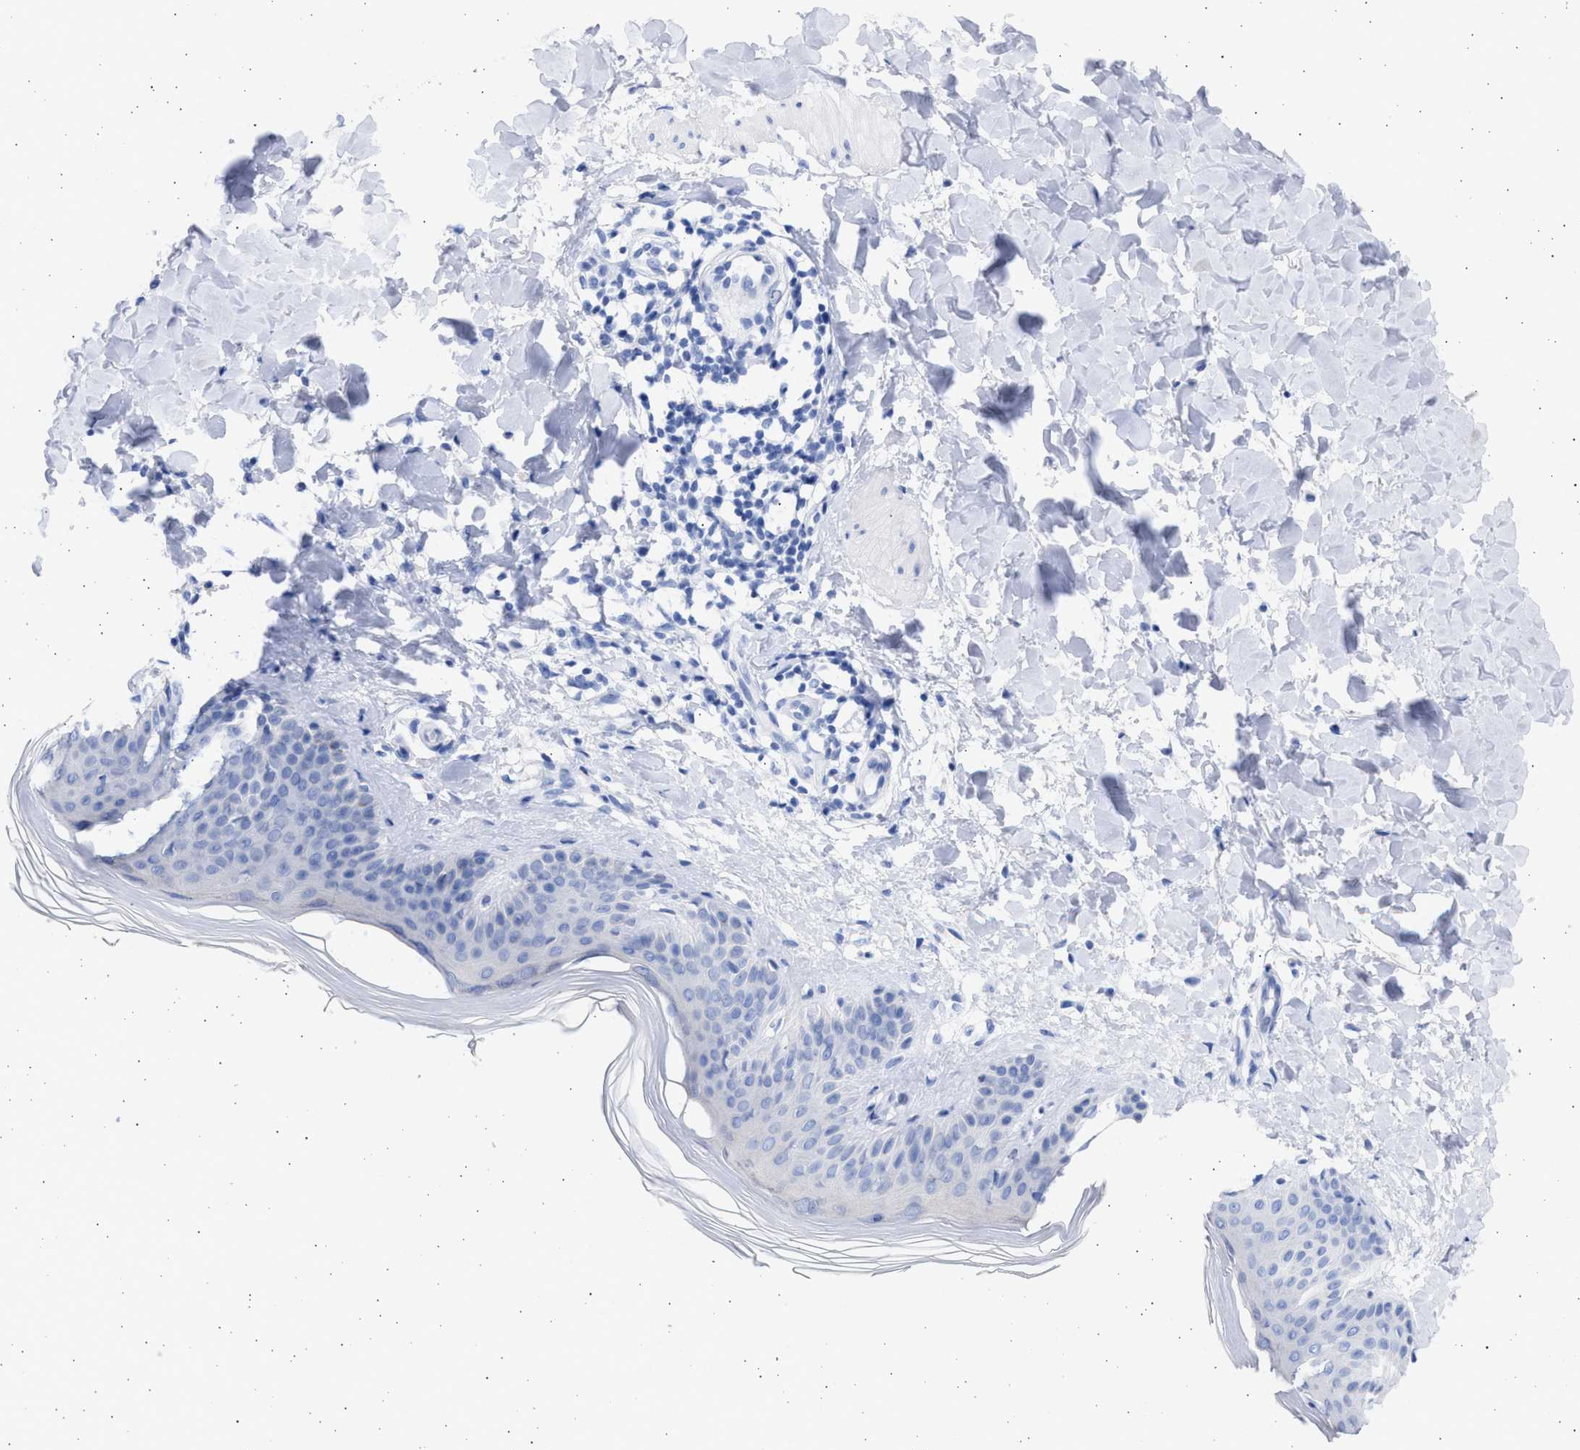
{"staining": {"intensity": "negative", "quantity": "none", "location": "none"}, "tissue": "skin", "cell_type": "Fibroblasts", "image_type": "normal", "snomed": [{"axis": "morphology", "description": "Normal tissue, NOS"}, {"axis": "morphology", "description": "Malignant melanoma, Metastatic site"}, {"axis": "topography", "description": "Skin"}], "caption": "Immunohistochemistry micrograph of normal skin: human skin stained with DAB (3,3'-diaminobenzidine) demonstrates no significant protein expression in fibroblasts. Brightfield microscopy of IHC stained with DAB (brown) and hematoxylin (blue), captured at high magnification.", "gene": "ALDOC", "patient": {"sex": "male", "age": 41}}